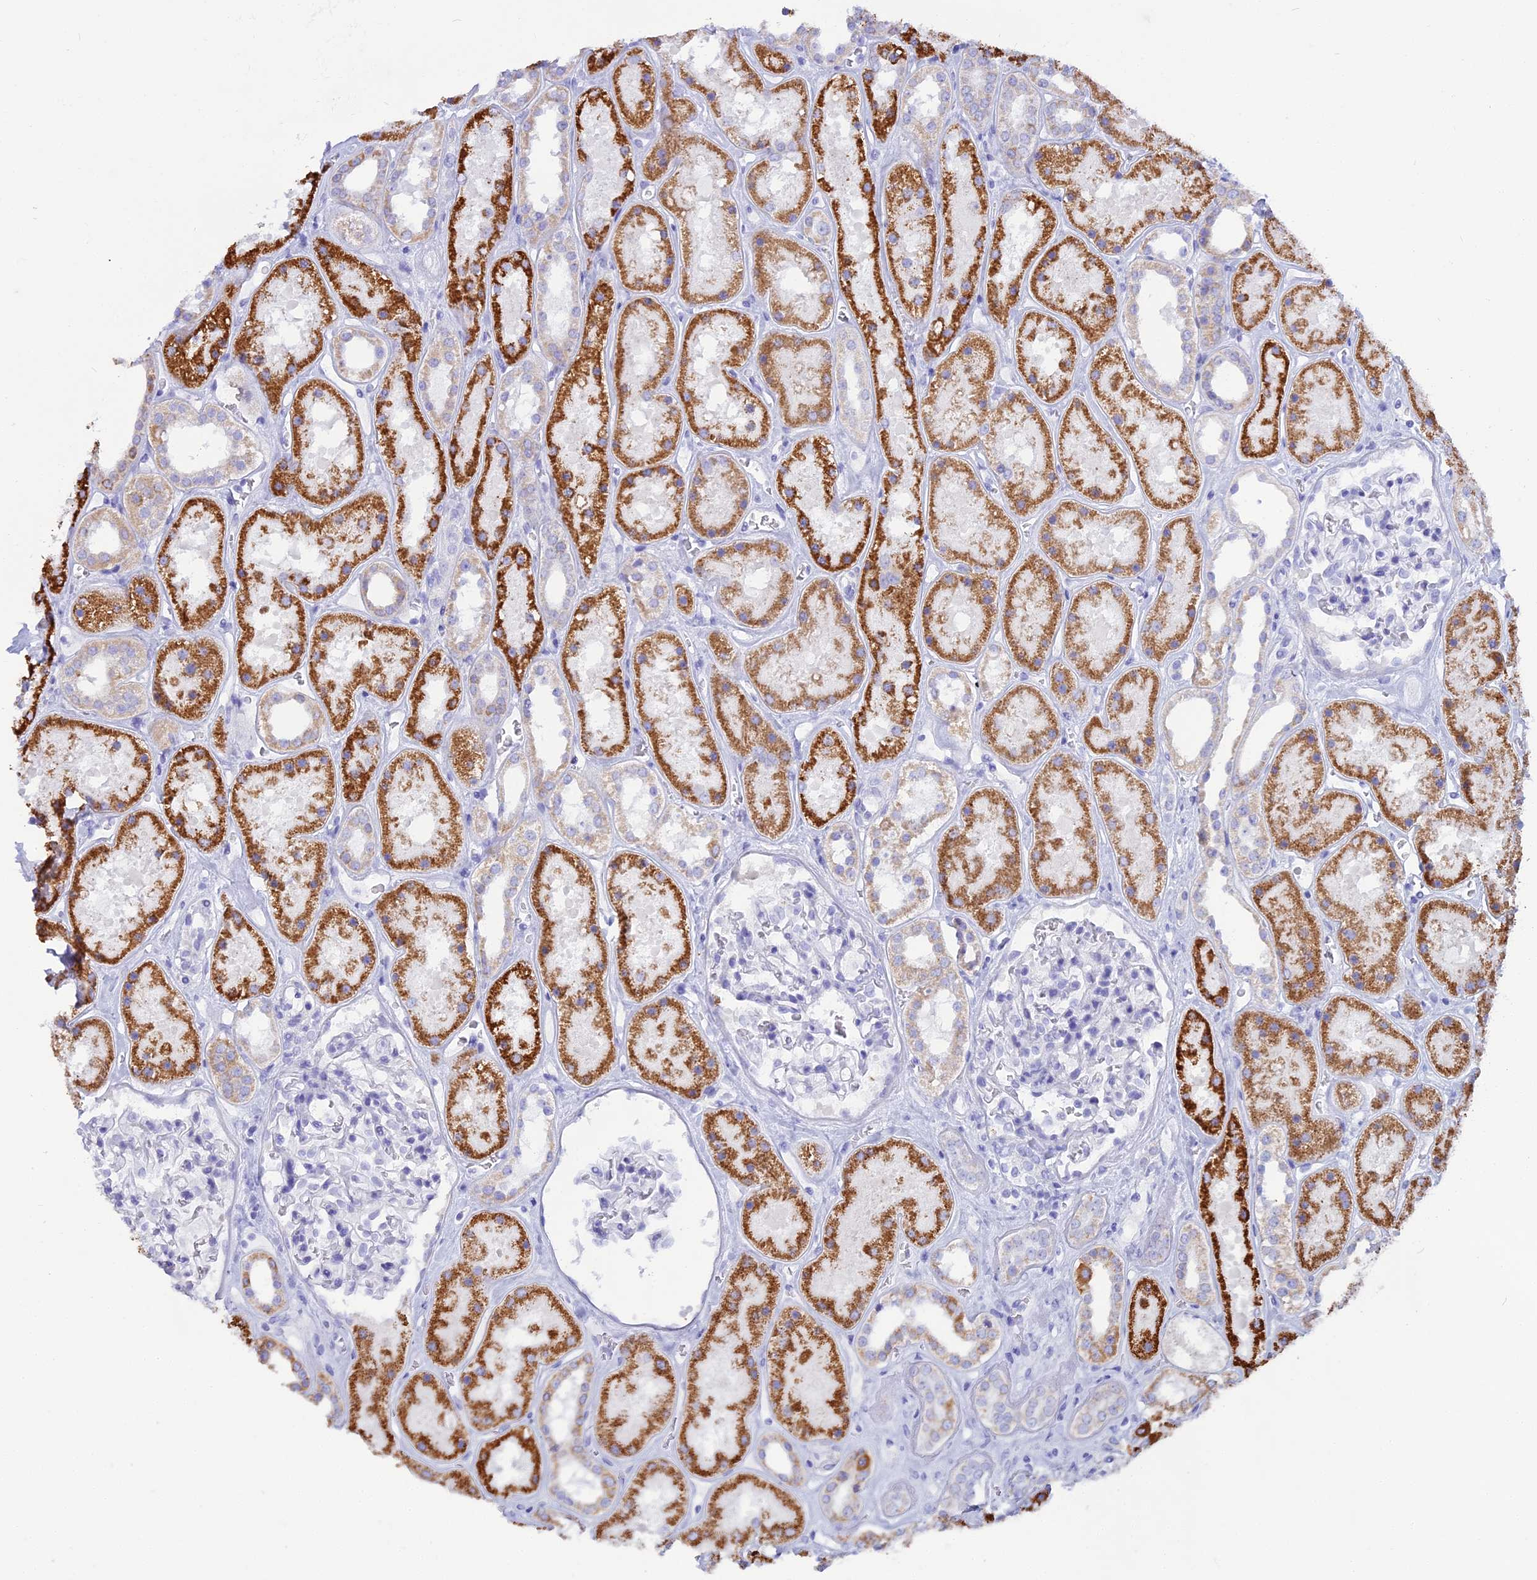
{"staining": {"intensity": "negative", "quantity": "none", "location": "none"}, "tissue": "kidney", "cell_type": "Cells in glomeruli", "image_type": "normal", "snomed": [{"axis": "morphology", "description": "Normal tissue, NOS"}, {"axis": "topography", "description": "Kidney"}], "caption": "Immunohistochemistry (IHC) of normal human kidney shows no positivity in cells in glomeruli.", "gene": "CGB1", "patient": {"sex": "female", "age": 41}}